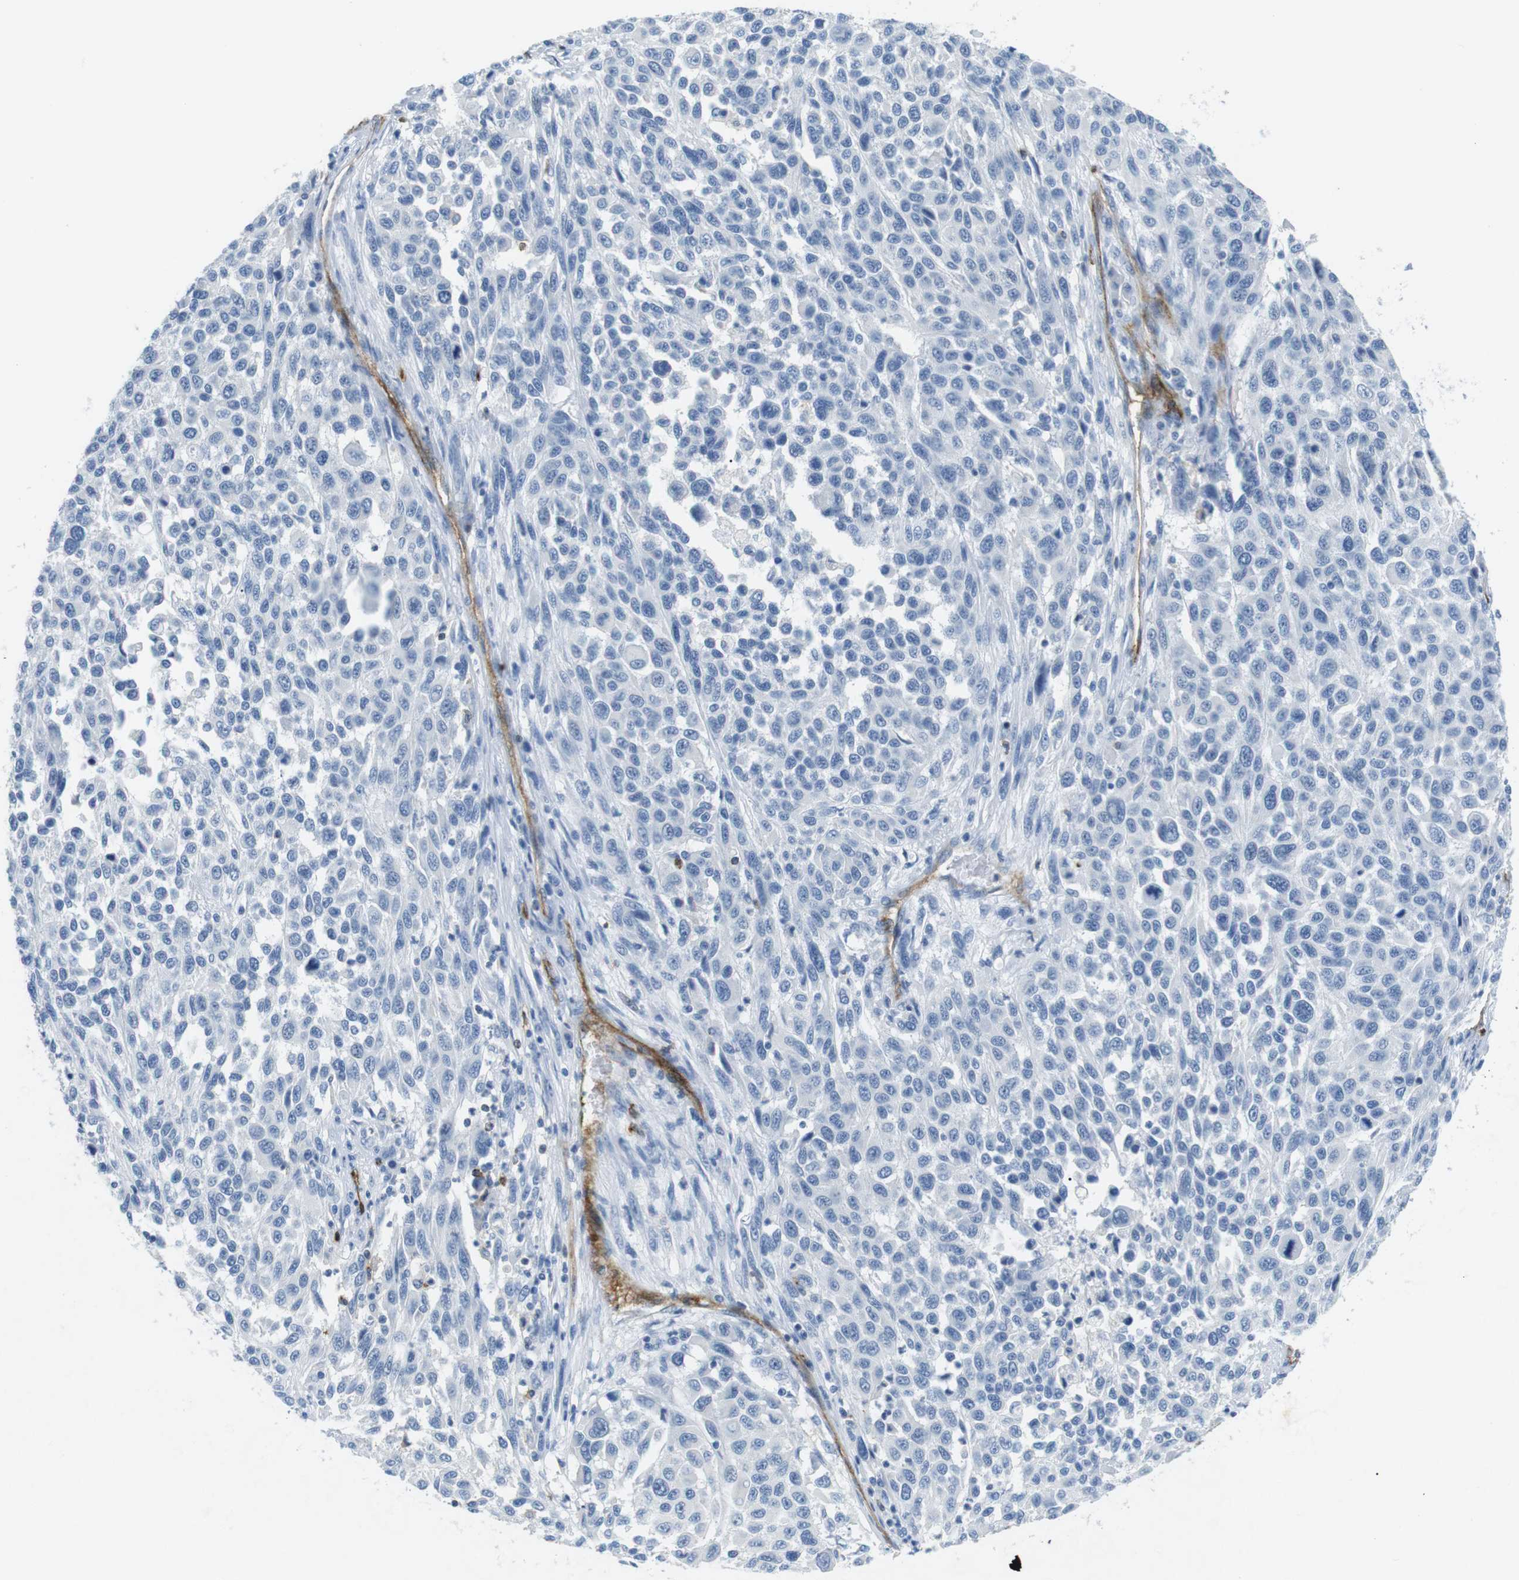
{"staining": {"intensity": "negative", "quantity": "none", "location": "none"}, "tissue": "melanoma", "cell_type": "Tumor cells", "image_type": "cancer", "snomed": [{"axis": "morphology", "description": "Malignant melanoma, Metastatic site"}, {"axis": "topography", "description": "Lymph node"}], "caption": "Malignant melanoma (metastatic site) was stained to show a protein in brown. There is no significant positivity in tumor cells. (DAB immunohistochemistry (IHC), high magnification).", "gene": "TNFRSF4", "patient": {"sex": "male", "age": 61}}